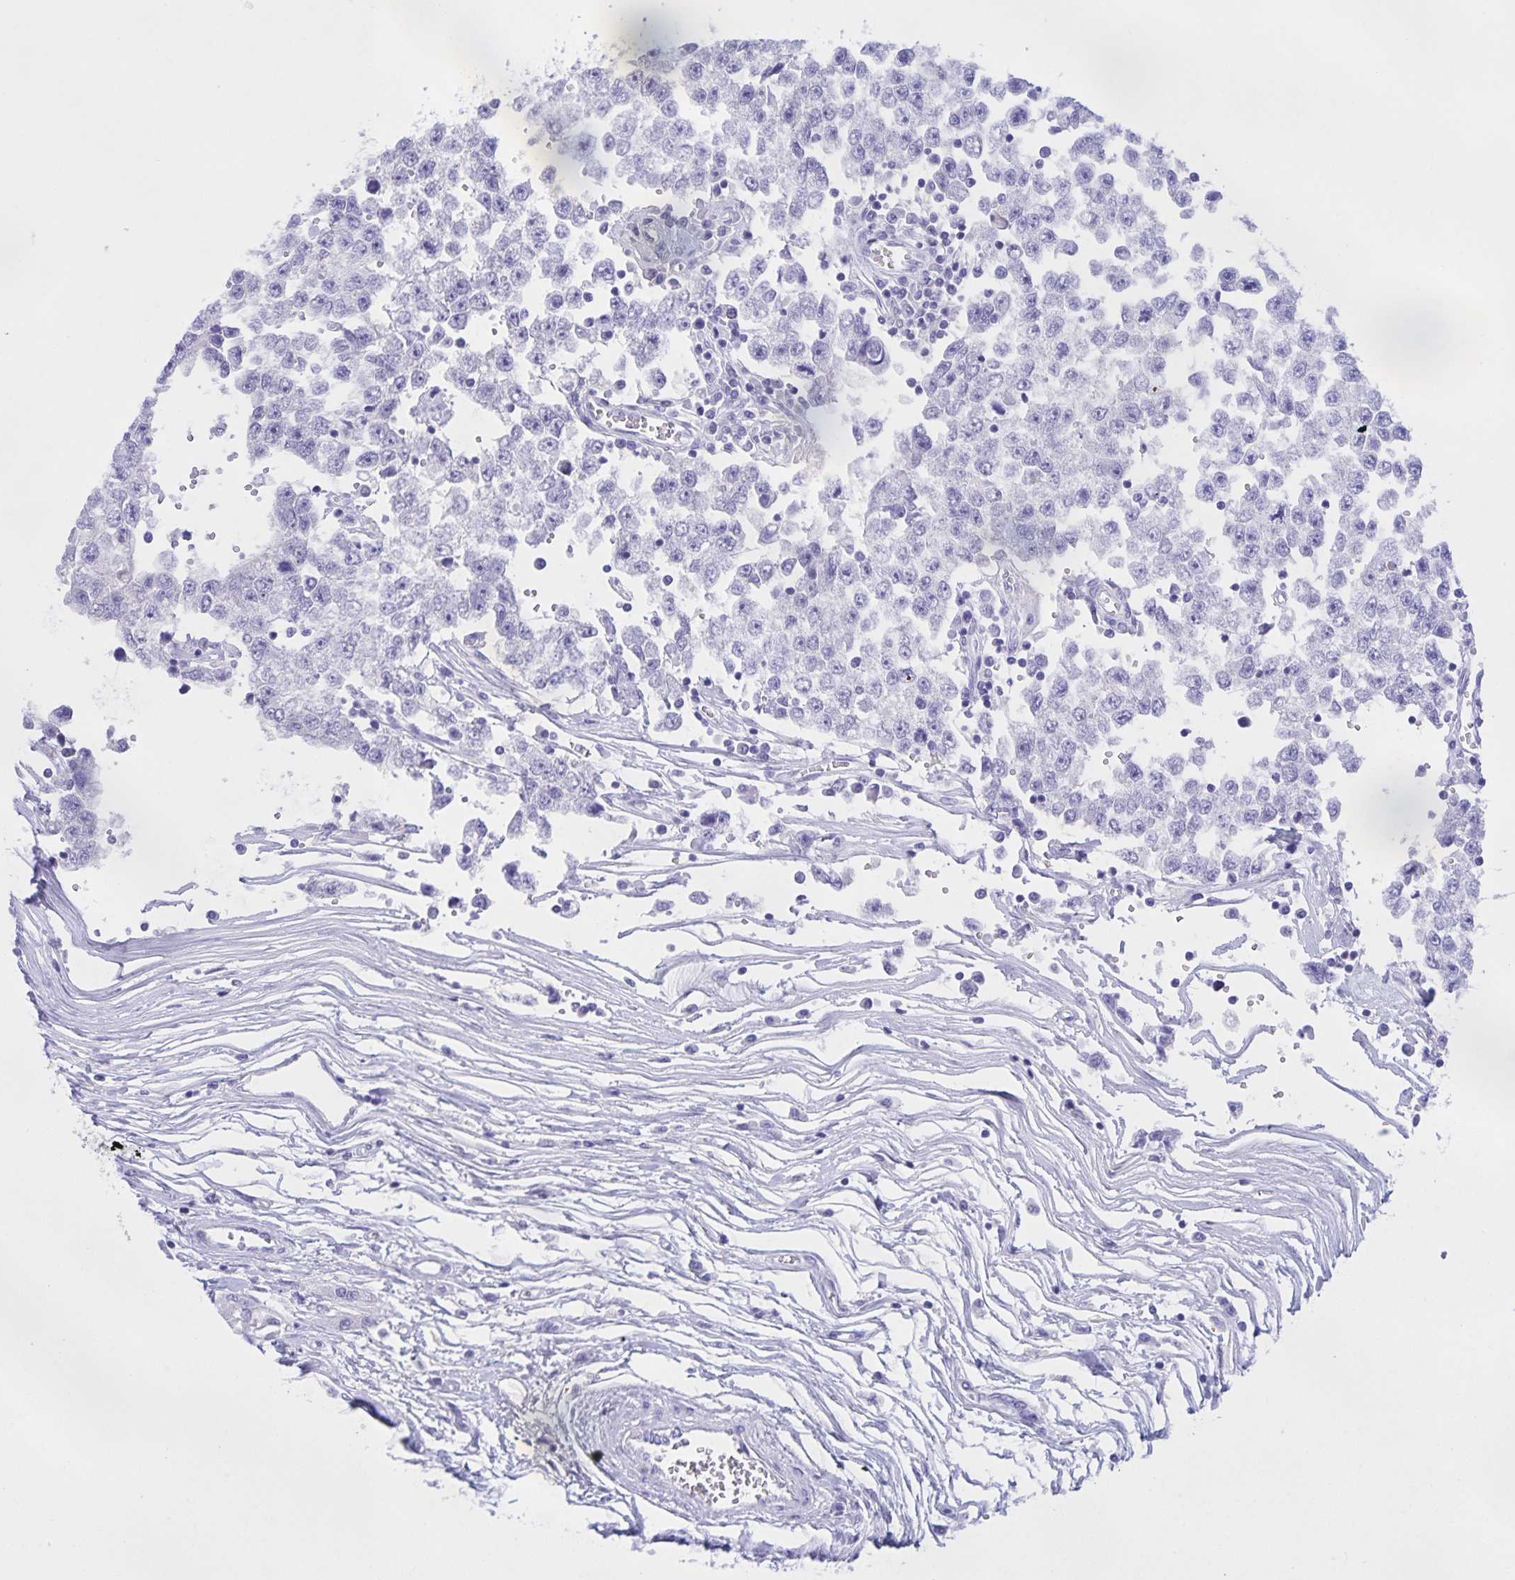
{"staining": {"intensity": "negative", "quantity": "none", "location": "none"}, "tissue": "testis cancer", "cell_type": "Tumor cells", "image_type": "cancer", "snomed": [{"axis": "morphology", "description": "Seminoma, NOS"}, {"axis": "topography", "description": "Testis"}], "caption": "Immunohistochemistry of human testis cancer exhibits no expression in tumor cells. (Stains: DAB (3,3'-diaminobenzidine) immunohistochemistry (IHC) with hematoxylin counter stain, Microscopy: brightfield microscopy at high magnification).", "gene": "CATSPER4", "patient": {"sex": "male", "age": 34}}